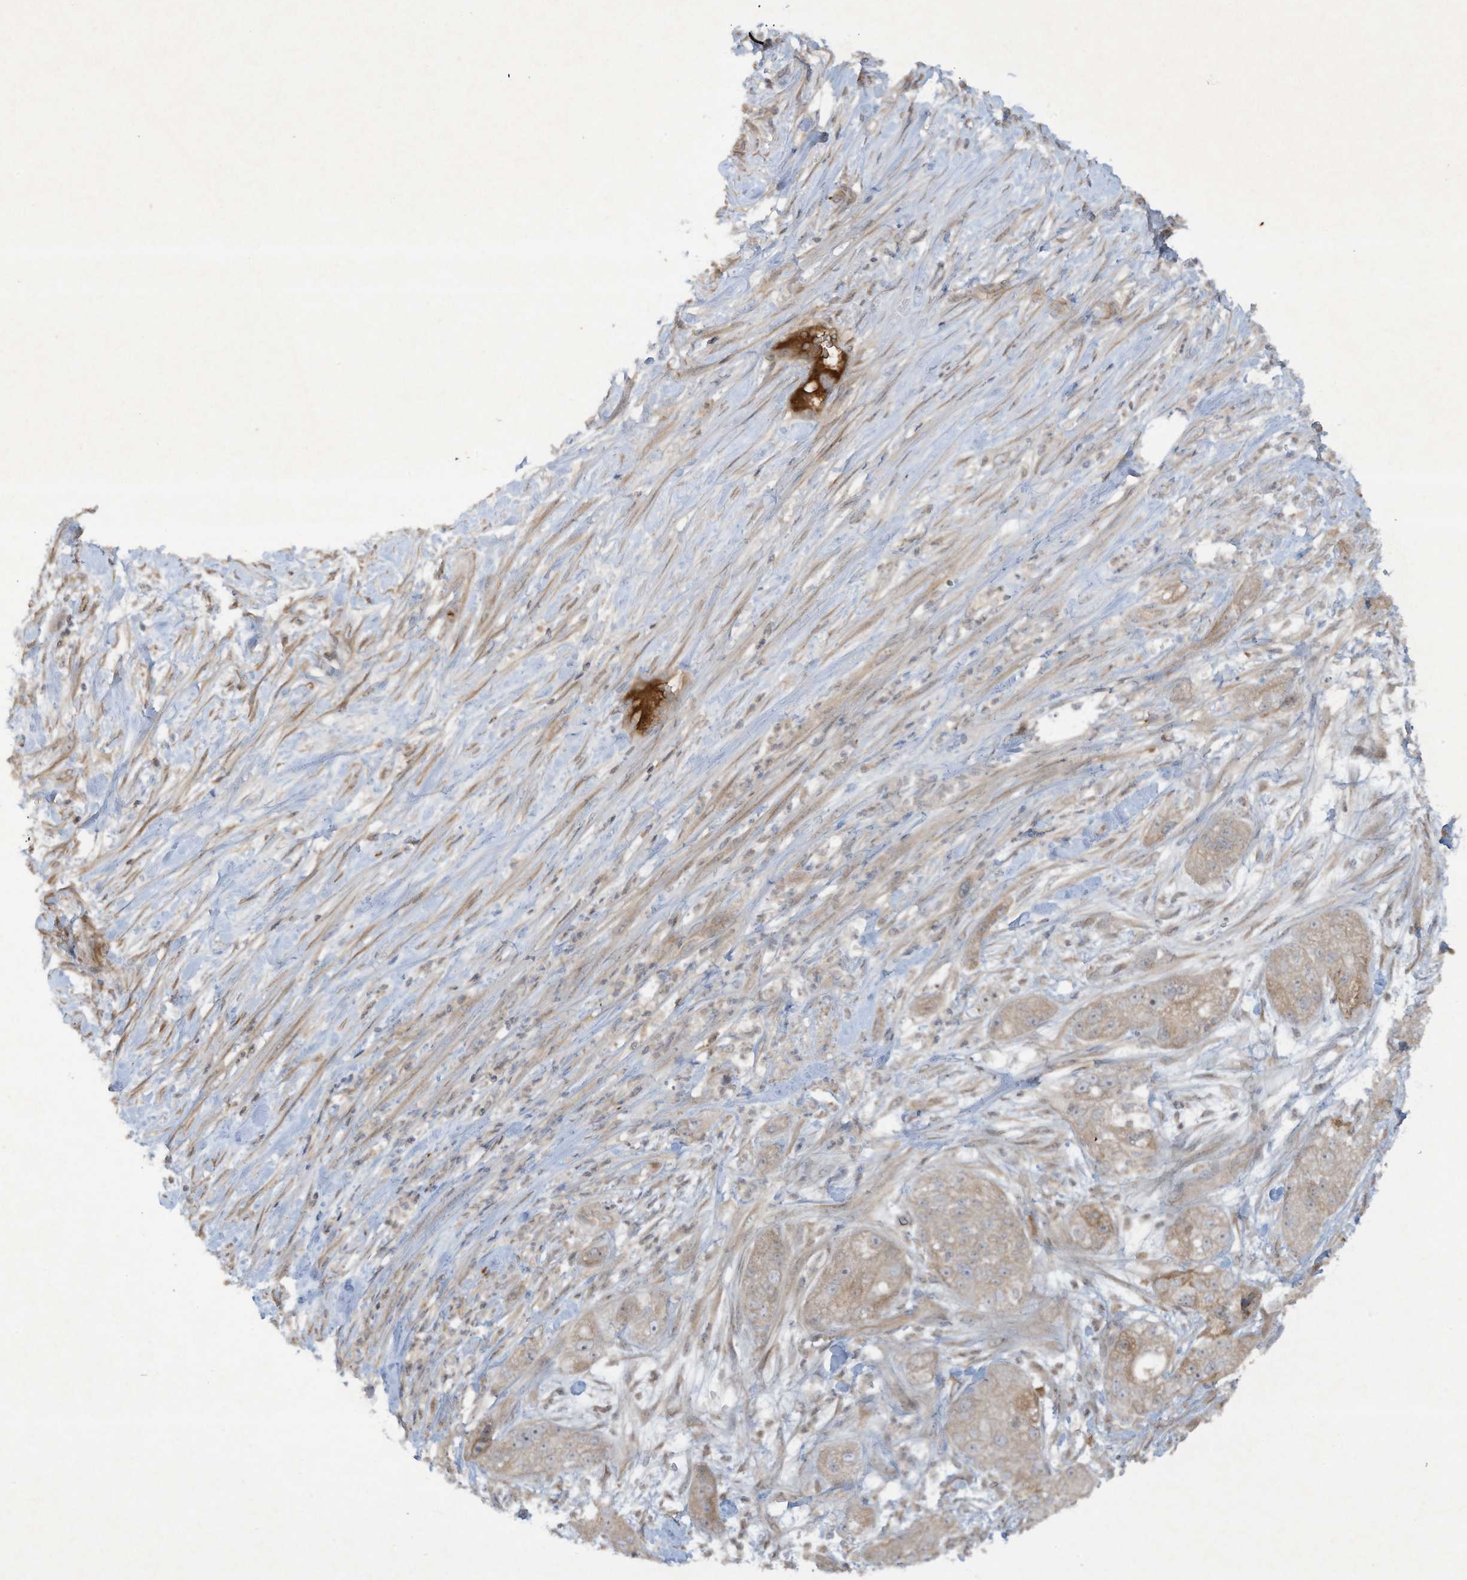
{"staining": {"intensity": "weak", "quantity": ">75%", "location": "cytoplasmic/membranous"}, "tissue": "pancreatic cancer", "cell_type": "Tumor cells", "image_type": "cancer", "snomed": [{"axis": "morphology", "description": "Adenocarcinoma, NOS"}, {"axis": "topography", "description": "Pancreas"}], "caption": "A brown stain highlights weak cytoplasmic/membranous staining of a protein in adenocarcinoma (pancreatic) tumor cells. The staining is performed using DAB (3,3'-diaminobenzidine) brown chromogen to label protein expression. The nuclei are counter-stained blue using hematoxylin.", "gene": "FETUB", "patient": {"sex": "female", "age": 78}}